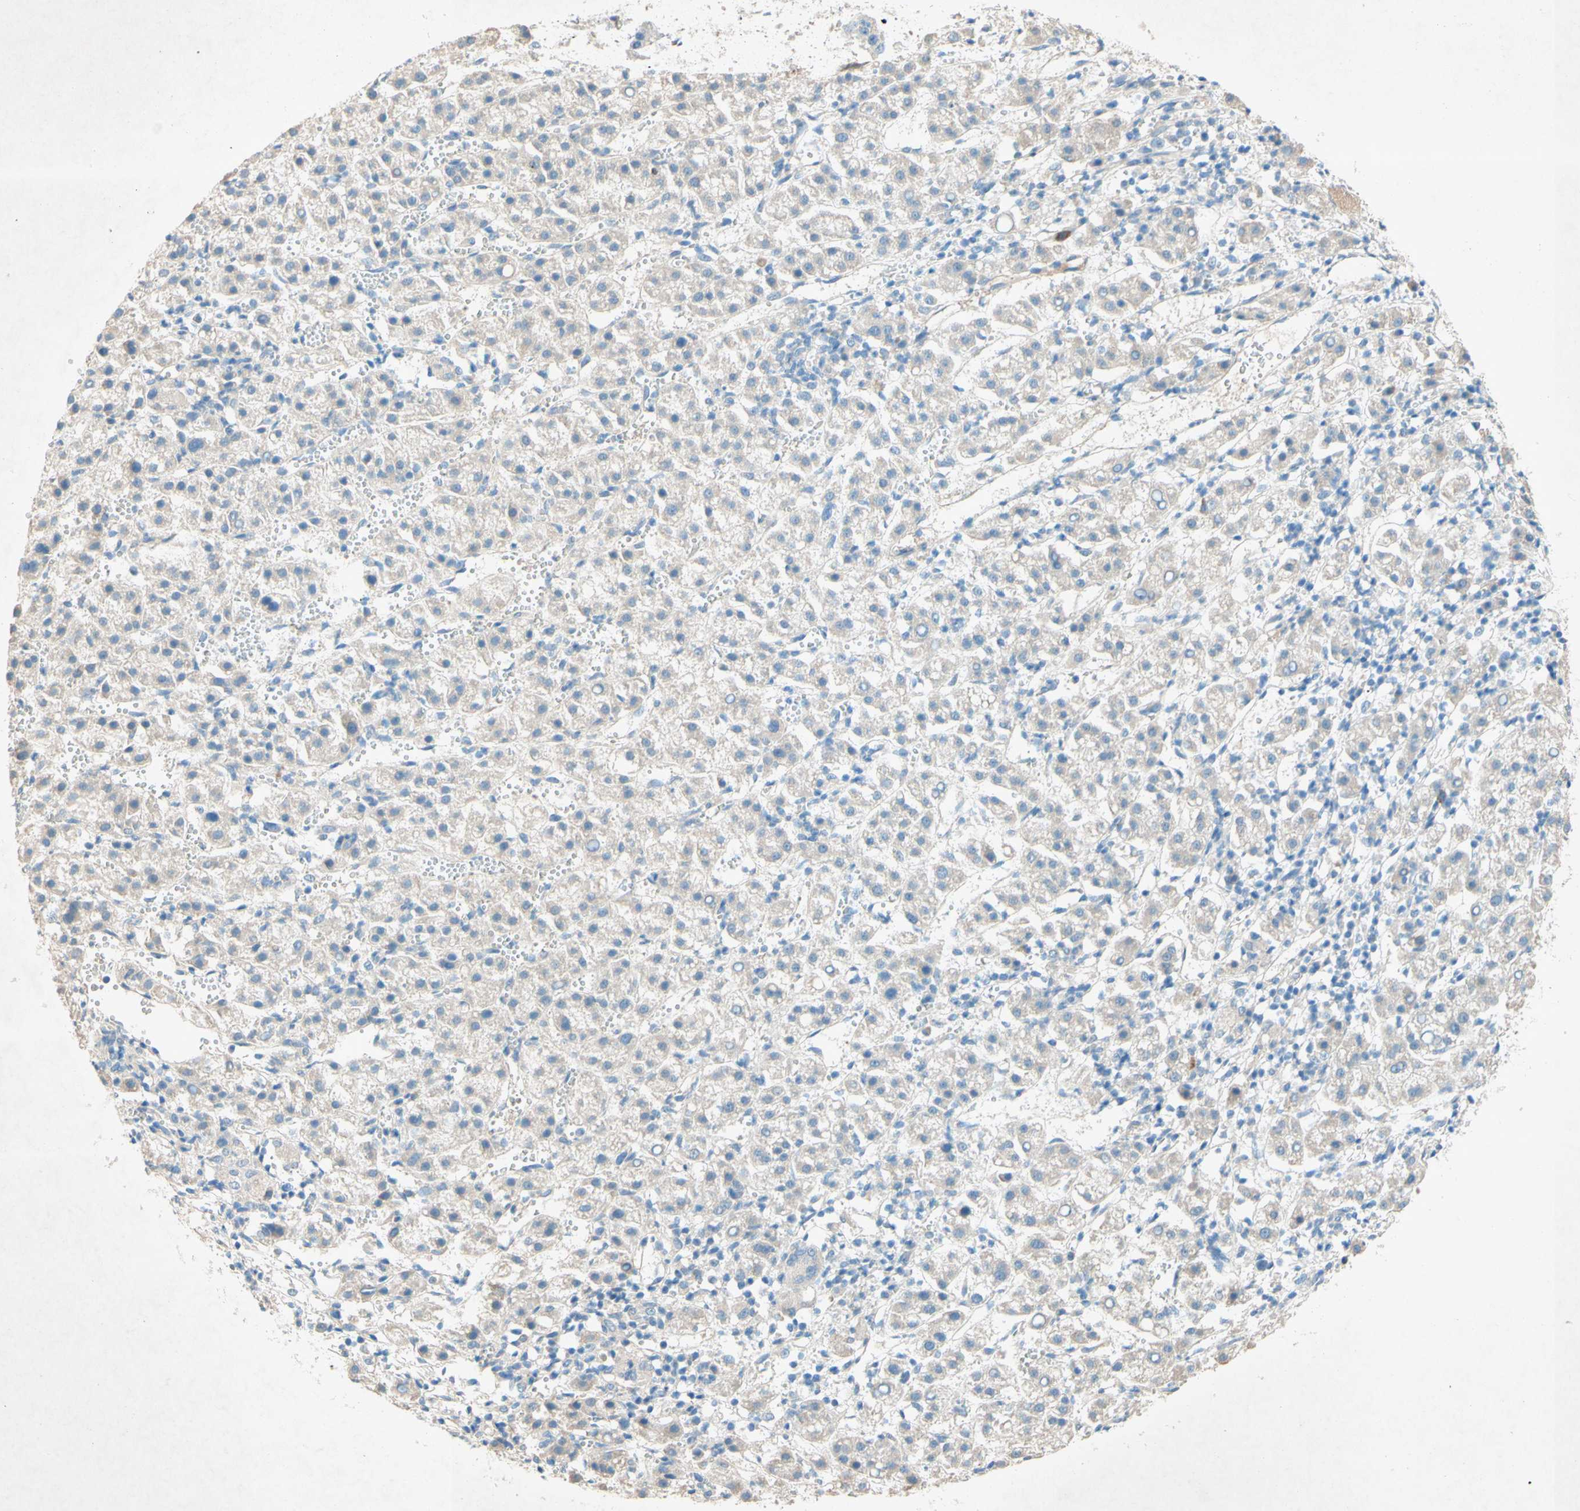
{"staining": {"intensity": "negative", "quantity": "none", "location": "none"}, "tissue": "liver cancer", "cell_type": "Tumor cells", "image_type": "cancer", "snomed": [{"axis": "morphology", "description": "Carcinoma, Hepatocellular, NOS"}, {"axis": "topography", "description": "Liver"}], "caption": "IHC photomicrograph of neoplastic tissue: liver cancer stained with DAB displays no significant protein positivity in tumor cells. (Brightfield microscopy of DAB (3,3'-diaminobenzidine) immunohistochemistry at high magnification).", "gene": "IL2", "patient": {"sex": "female", "age": 58}}